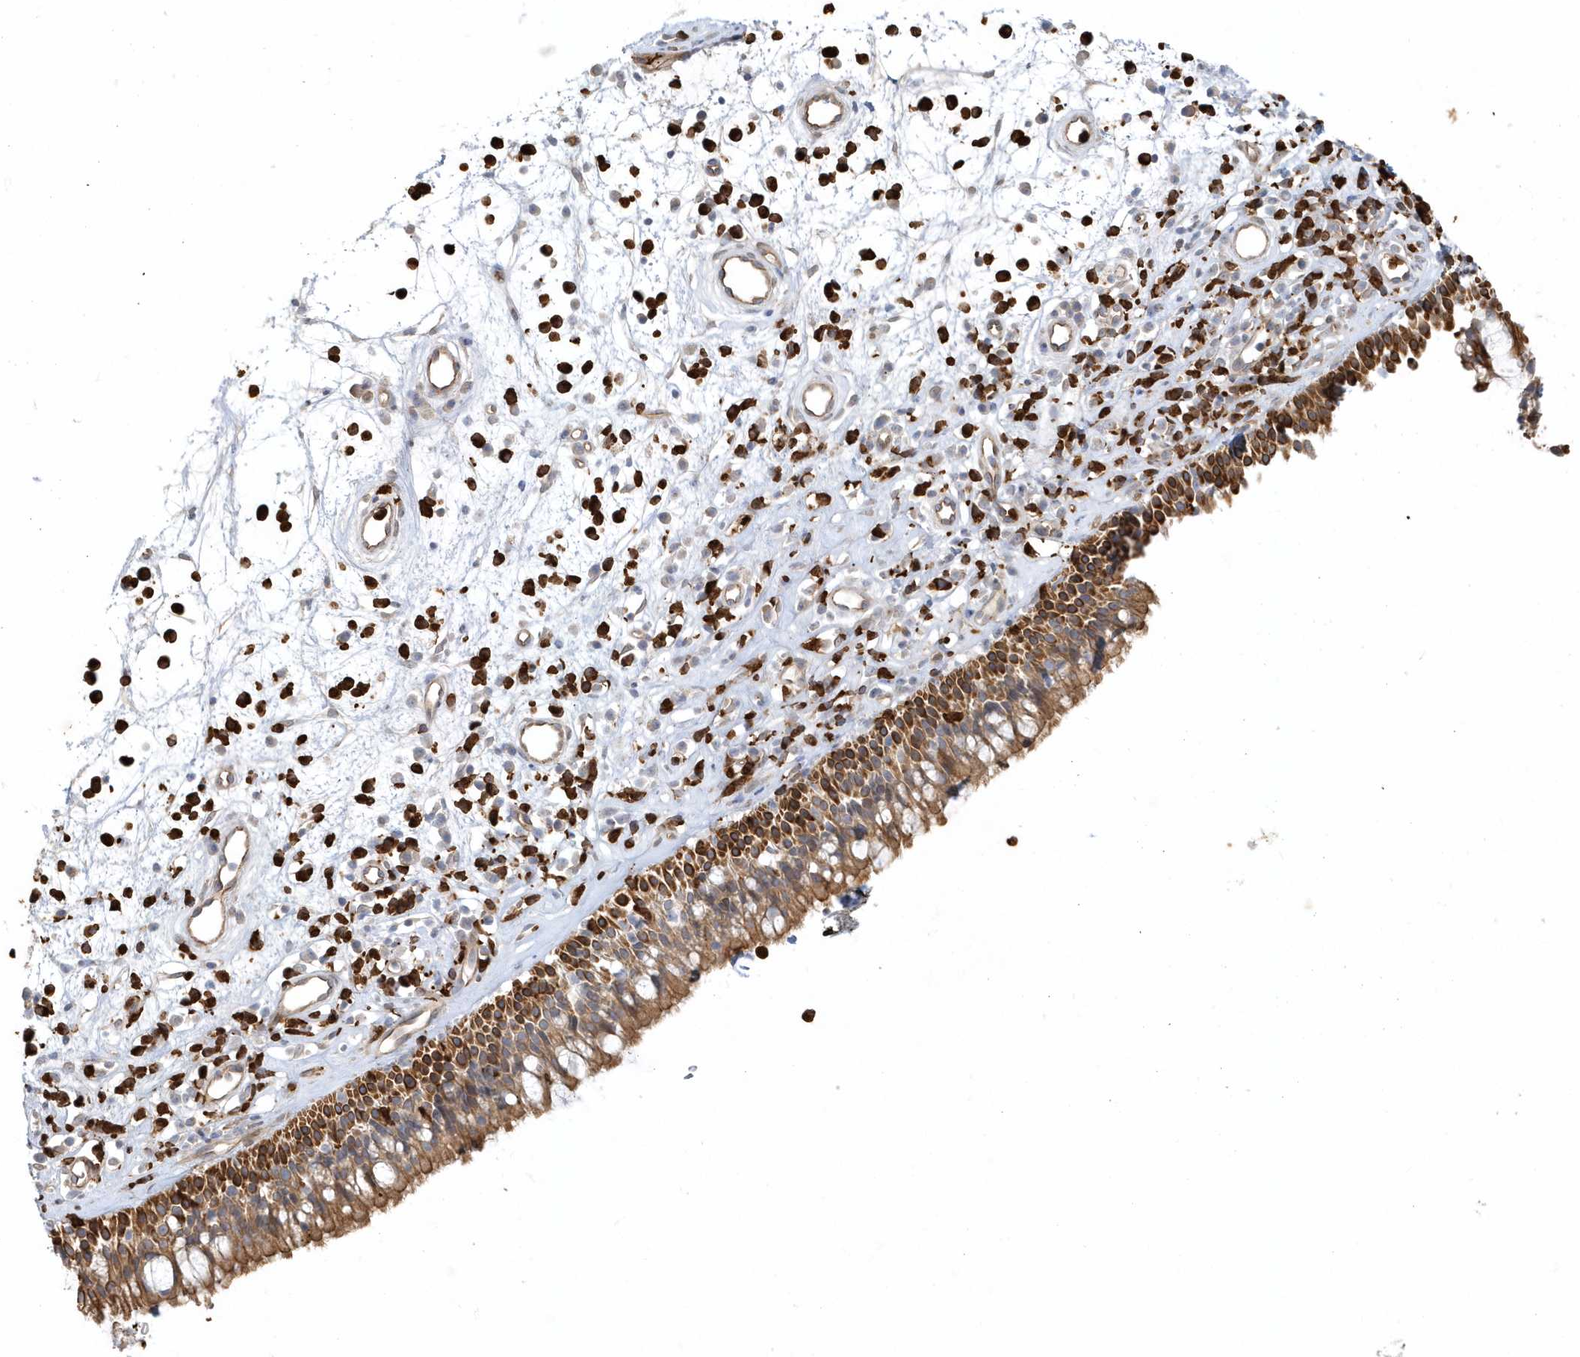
{"staining": {"intensity": "strong", "quantity": ">75%", "location": "cytoplasmic/membranous"}, "tissue": "nasopharynx", "cell_type": "Respiratory epithelial cells", "image_type": "normal", "snomed": [{"axis": "morphology", "description": "Normal tissue, NOS"}, {"axis": "morphology", "description": "Inflammation, NOS"}, {"axis": "morphology", "description": "Malignant melanoma, Metastatic site"}, {"axis": "topography", "description": "Nasopharynx"}], "caption": "Immunohistochemical staining of unremarkable nasopharynx displays high levels of strong cytoplasmic/membranous staining in approximately >75% of respiratory epithelial cells.", "gene": "DNAH1", "patient": {"sex": "male", "age": 70}}